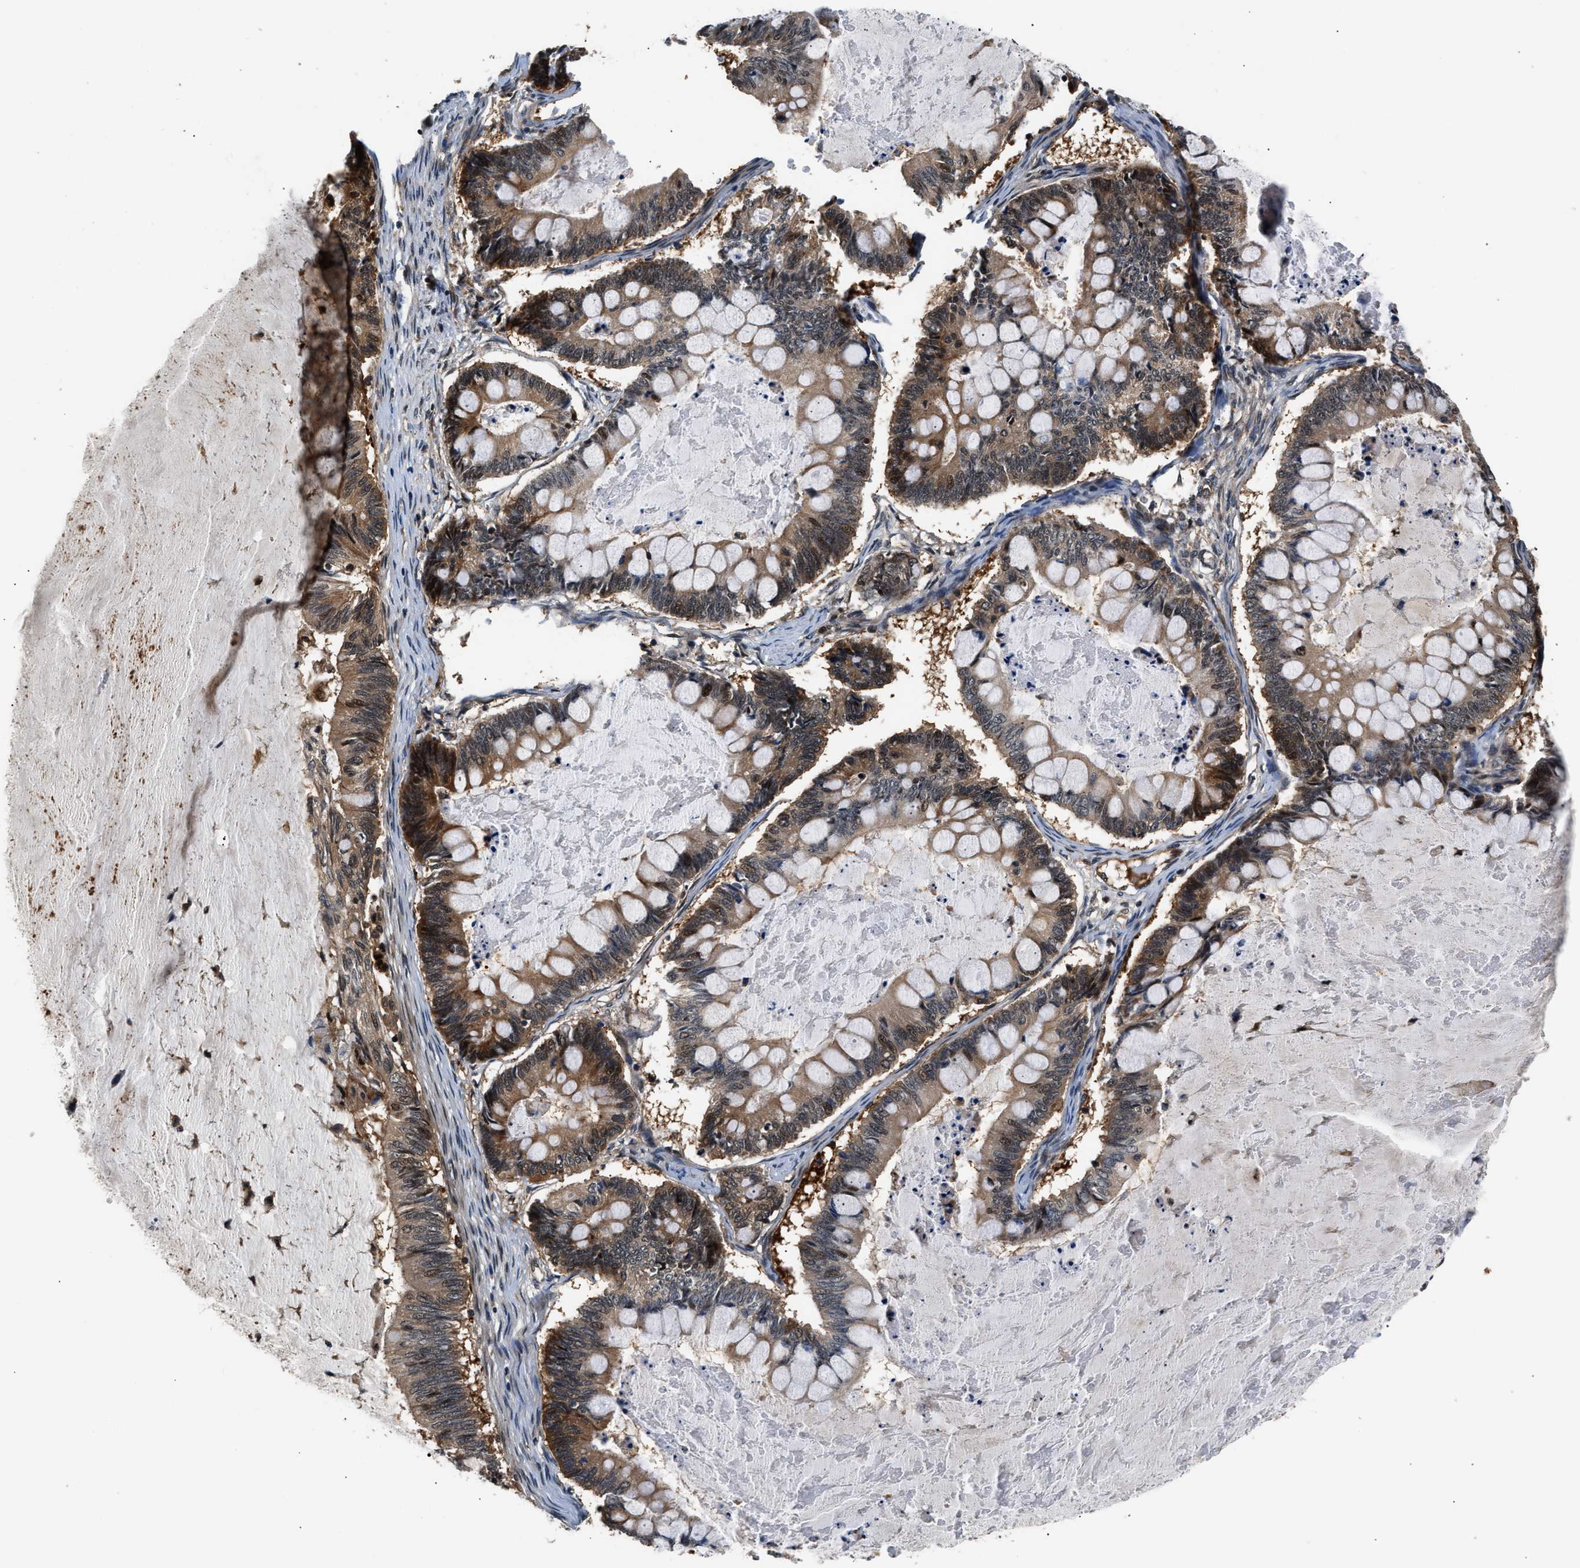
{"staining": {"intensity": "moderate", "quantity": ">75%", "location": "cytoplasmic/membranous,nuclear"}, "tissue": "ovarian cancer", "cell_type": "Tumor cells", "image_type": "cancer", "snomed": [{"axis": "morphology", "description": "Cystadenocarcinoma, mucinous, NOS"}, {"axis": "topography", "description": "Ovary"}], "caption": "Brown immunohistochemical staining in human ovarian mucinous cystadenocarcinoma exhibits moderate cytoplasmic/membranous and nuclear staining in about >75% of tumor cells.", "gene": "TUT7", "patient": {"sex": "female", "age": 61}}